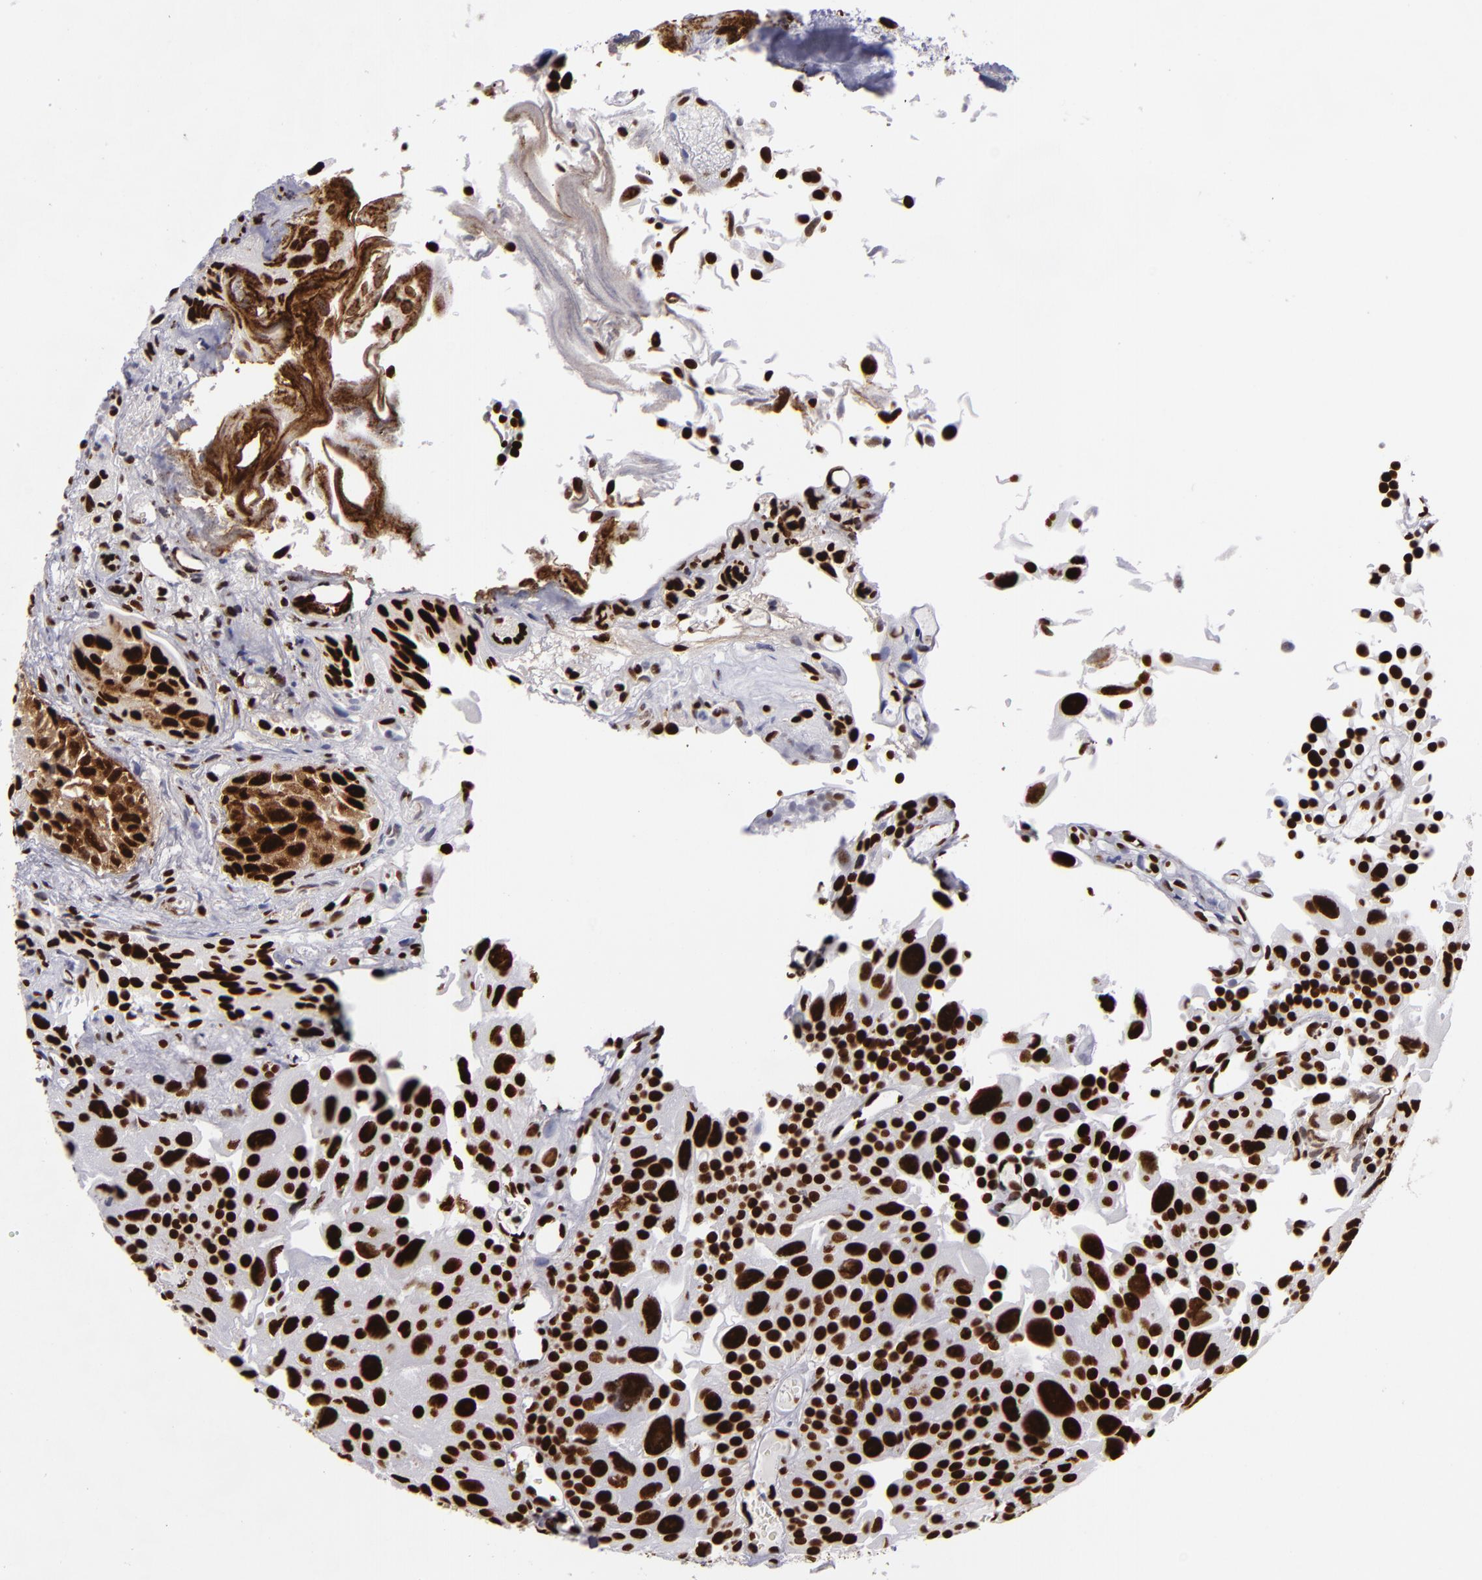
{"staining": {"intensity": "strong", "quantity": ">75%", "location": "nuclear"}, "tissue": "urothelial cancer", "cell_type": "Tumor cells", "image_type": "cancer", "snomed": [{"axis": "morphology", "description": "Urothelial carcinoma, High grade"}, {"axis": "topography", "description": "Urinary bladder"}], "caption": "High-grade urothelial carcinoma stained with DAB immunohistochemistry (IHC) displays high levels of strong nuclear positivity in about >75% of tumor cells.", "gene": "SAFB", "patient": {"sex": "female", "age": 78}}